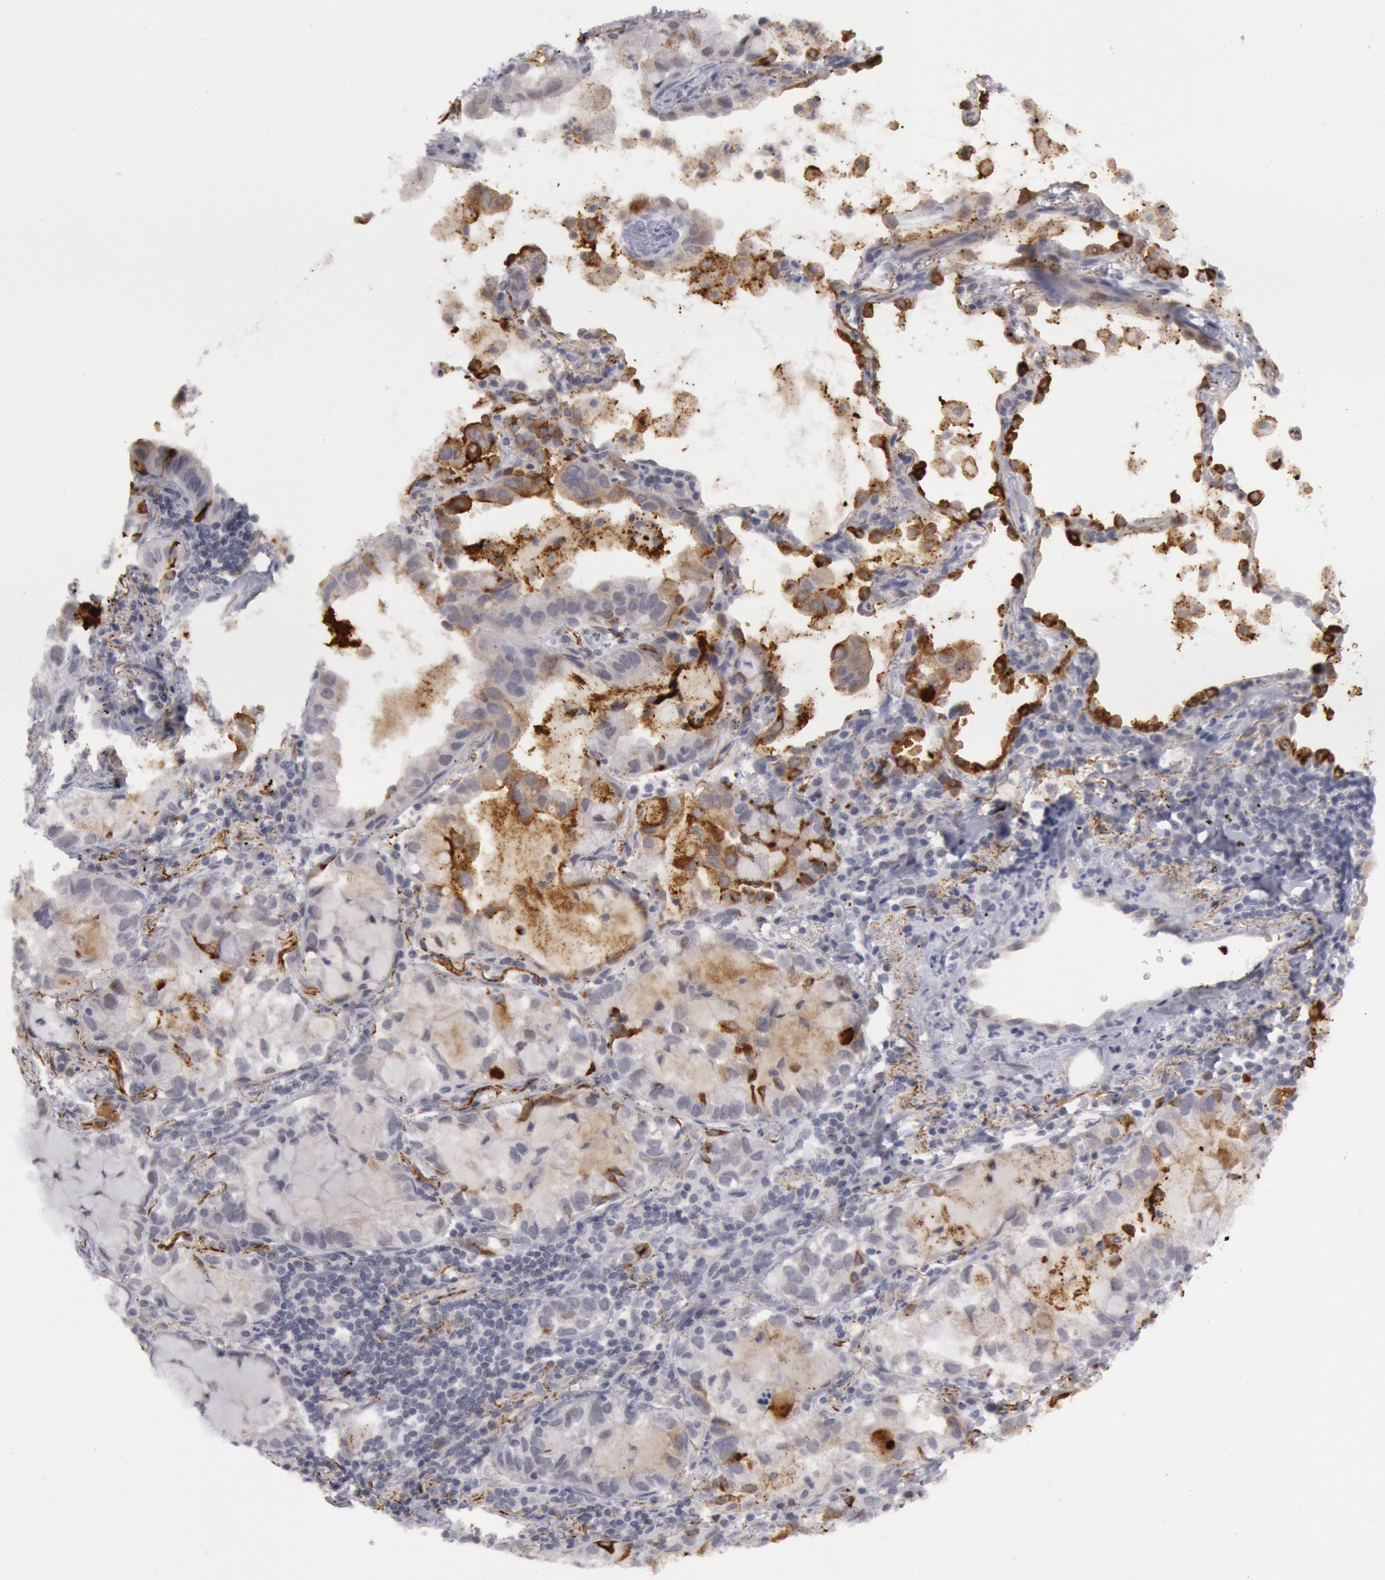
{"staining": {"intensity": "strong", "quantity": "25%-75%", "location": "cytoplasmic/membranous"}, "tissue": "lung cancer", "cell_type": "Tumor cells", "image_type": "cancer", "snomed": [{"axis": "morphology", "description": "Adenocarcinoma, NOS"}, {"axis": "topography", "description": "Lung"}], "caption": "Lung adenocarcinoma stained with a protein marker shows strong staining in tumor cells.", "gene": "JOSD1", "patient": {"sex": "female", "age": 50}}